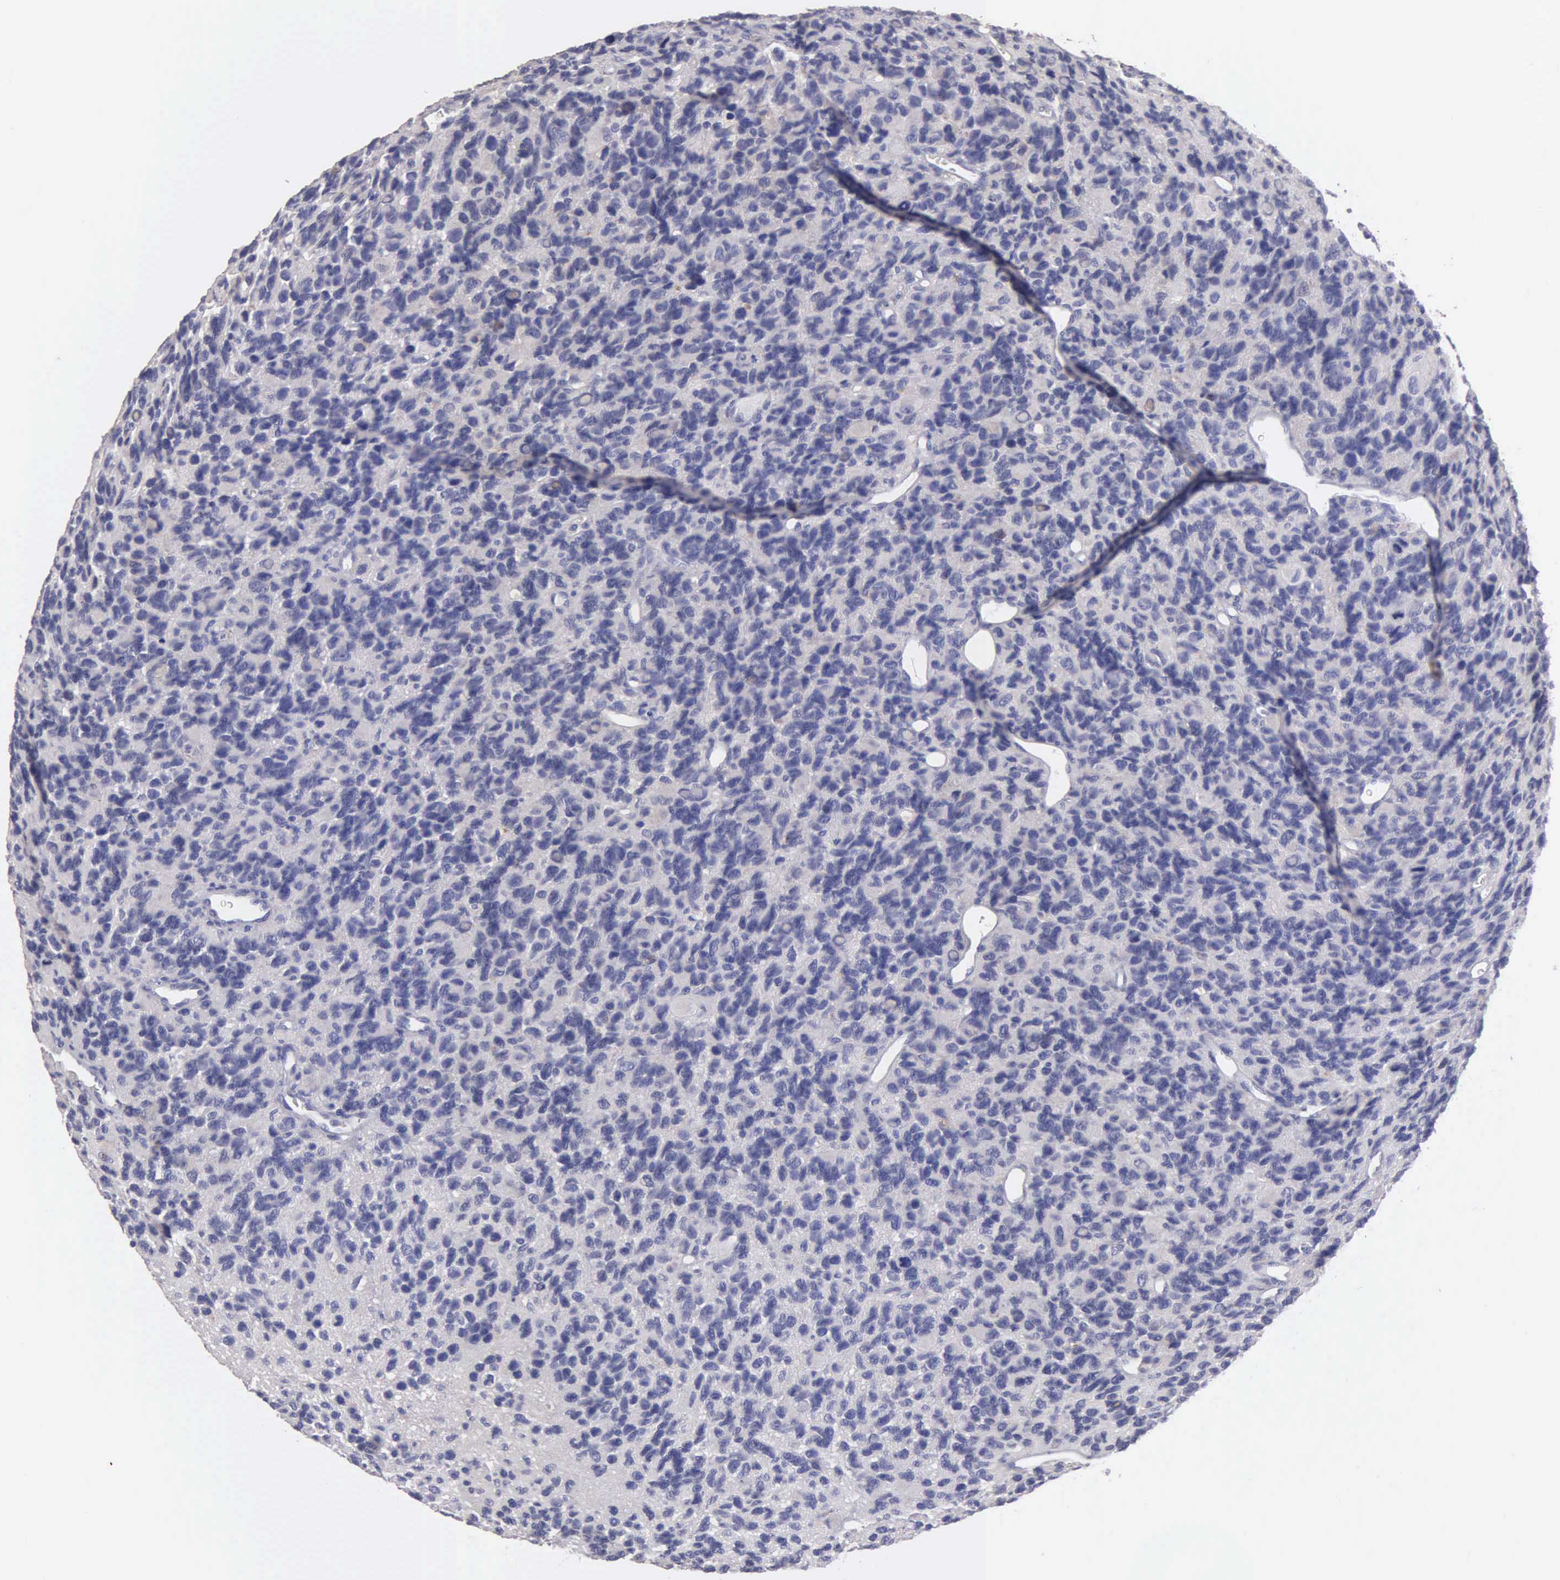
{"staining": {"intensity": "negative", "quantity": "none", "location": "none"}, "tissue": "glioma", "cell_type": "Tumor cells", "image_type": "cancer", "snomed": [{"axis": "morphology", "description": "Glioma, malignant, High grade"}, {"axis": "topography", "description": "Brain"}], "caption": "A high-resolution micrograph shows immunohistochemistry staining of glioma, which demonstrates no significant expression in tumor cells.", "gene": "APP", "patient": {"sex": "male", "age": 77}}